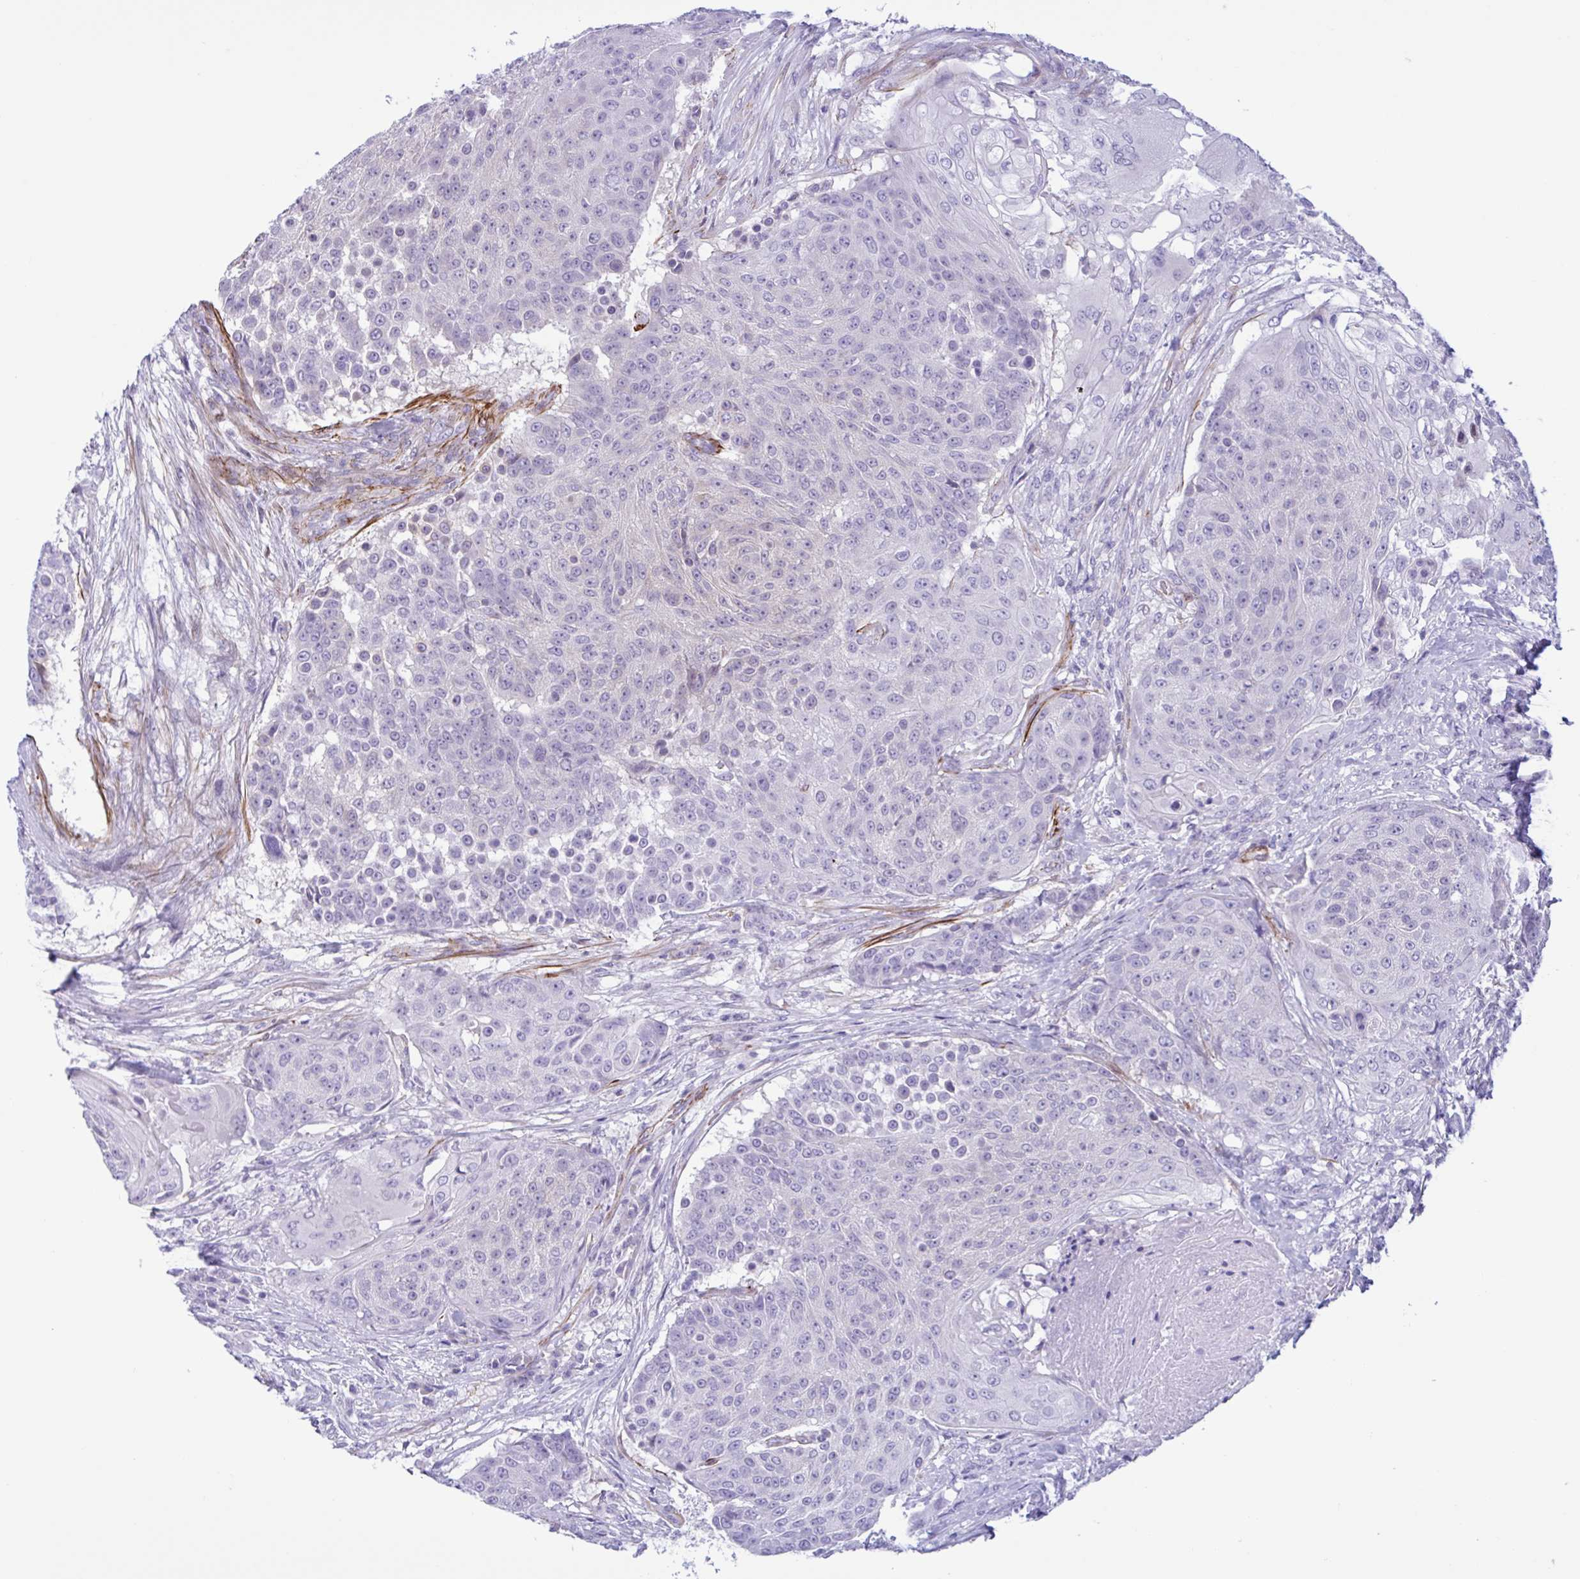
{"staining": {"intensity": "negative", "quantity": "none", "location": "none"}, "tissue": "urothelial cancer", "cell_type": "Tumor cells", "image_type": "cancer", "snomed": [{"axis": "morphology", "description": "Urothelial carcinoma, High grade"}, {"axis": "topography", "description": "Urinary bladder"}], "caption": "This is an immunohistochemistry (IHC) micrograph of high-grade urothelial carcinoma. There is no staining in tumor cells.", "gene": "AHCYL2", "patient": {"sex": "female", "age": 63}}